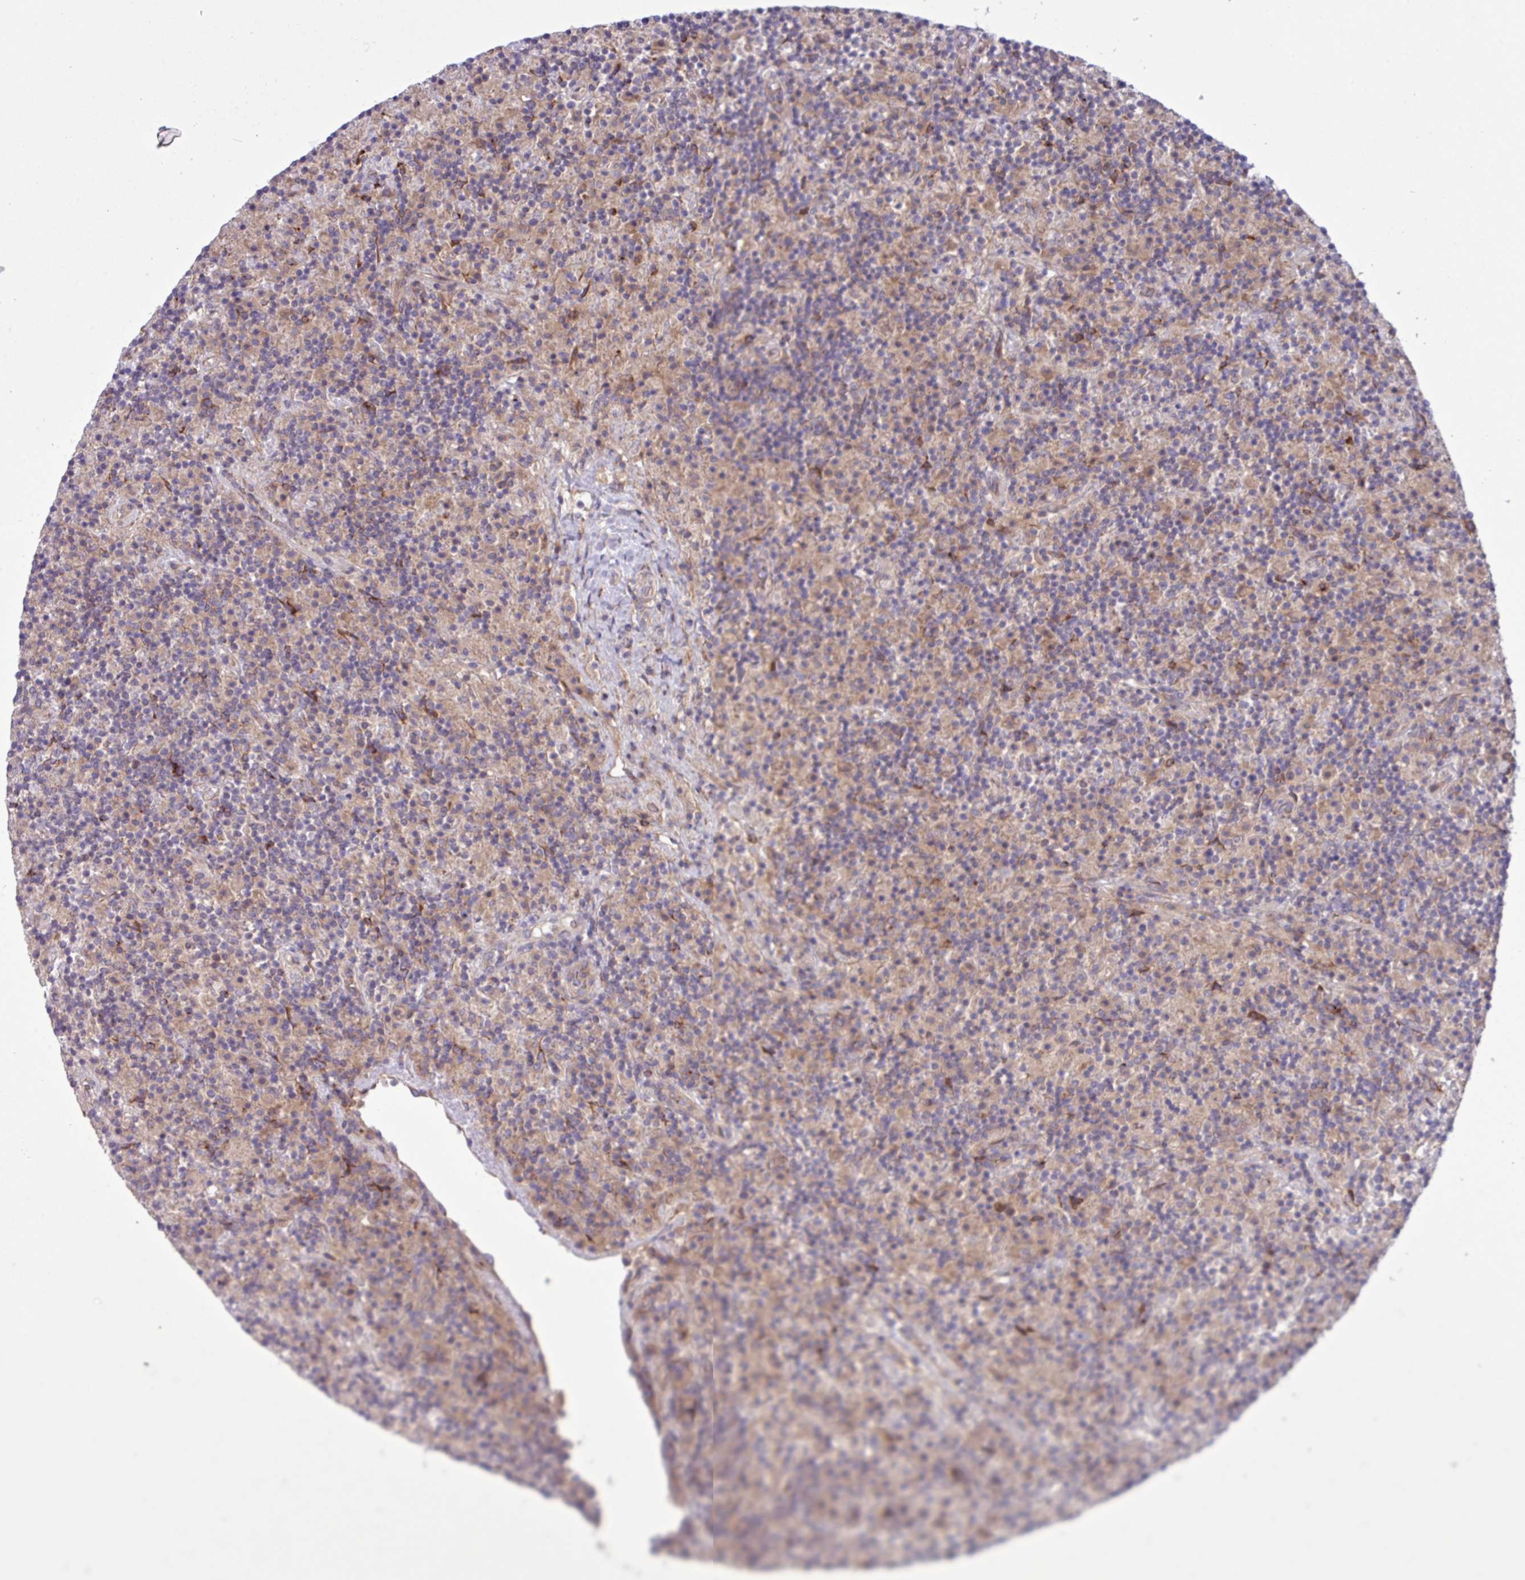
{"staining": {"intensity": "negative", "quantity": "none", "location": "none"}, "tissue": "lymphoma", "cell_type": "Tumor cells", "image_type": "cancer", "snomed": [{"axis": "morphology", "description": "Hodgkin's disease, NOS"}, {"axis": "topography", "description": "Lymph node"}], "caption": "Immunohistochemistry image of Hodgkin's disease stained for a protein (brown), which reveals no positivity in tumor cells.", "gene": "RAB19", "patient": {"sex": "male", "age": 70}}